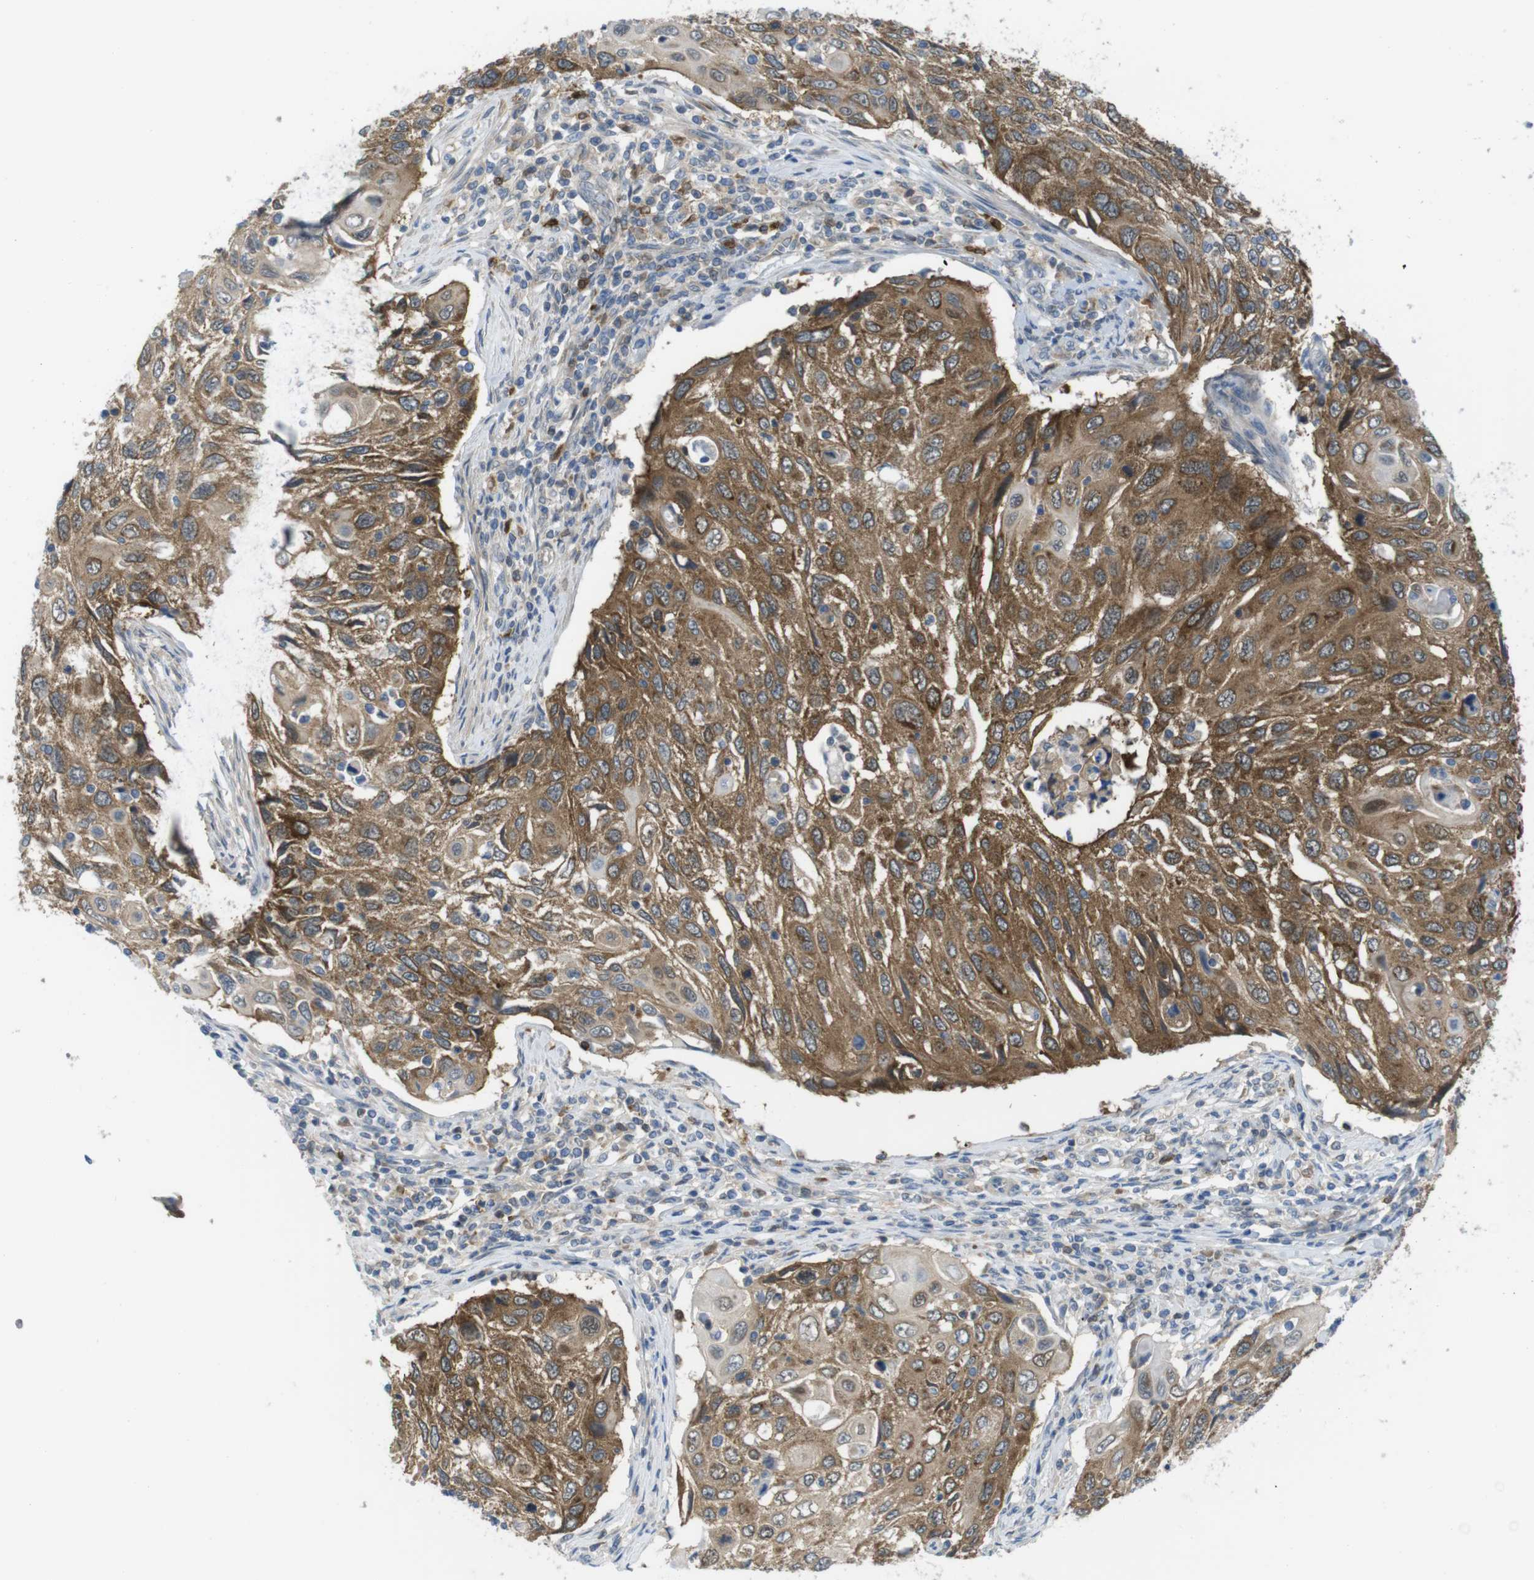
{"staining": {"intensity": "moderate", "quantity": ">75%", "location": "cytoplasmic/membranous"}, "tissue": "cervical cancer", "cell_type": "Tumor cells", "image_type": "cancer", "snomed": [{"axis": "morphology", "description": "Squamous cell carcinoma, NOS"}, {"axis": "topography", "description": "Cervix"}], "caption": "Protein expression analysis of human cervical cancer reveals moderate cytoplasmic/membranous expression in approximately >75% of tumor cells. Nuclei are stained in blue.", "gene": "MTHFD1", "patient": {"sex": "female", "age": 70}}